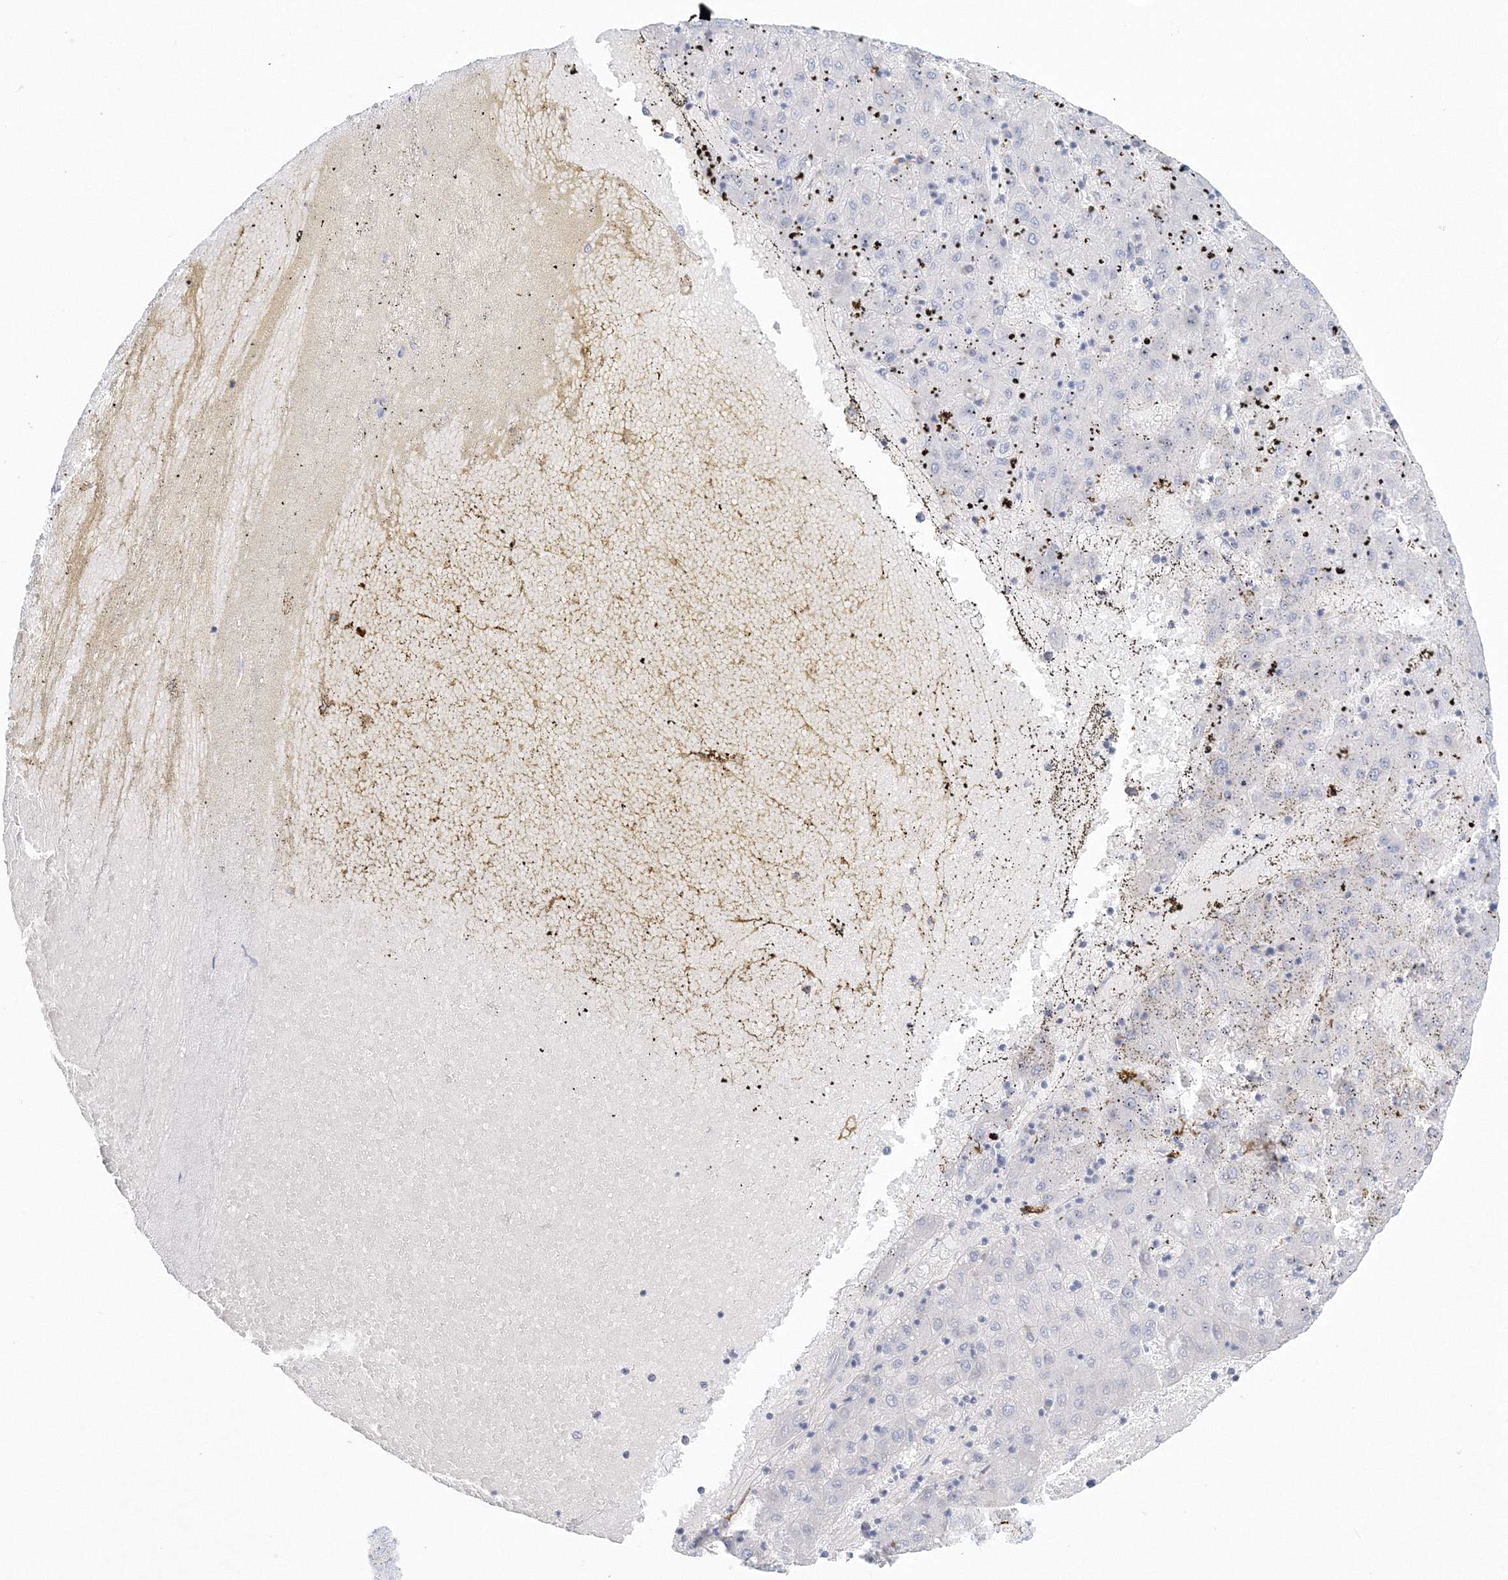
{"staining": {"intensity": "negative", "quantity": "none", "location": "none"}, "tissue": "liver cancer", "cell_type": "Tumor cells", "image_type": "cancer", "snomed": [{"axis": "morphology", "description": "Carcinoma, Hepatocellular, NOS"}, {"axis": "topography", "description": "Liver"}], "caption": "Immunohistochemistry (IHC) image of neoplastic tissue: human liver cancer stained with DAB shows no significant protein staining in tumor cells.", "gene": "VSIG1", "patient": {"sex": "male", "age": 72}}